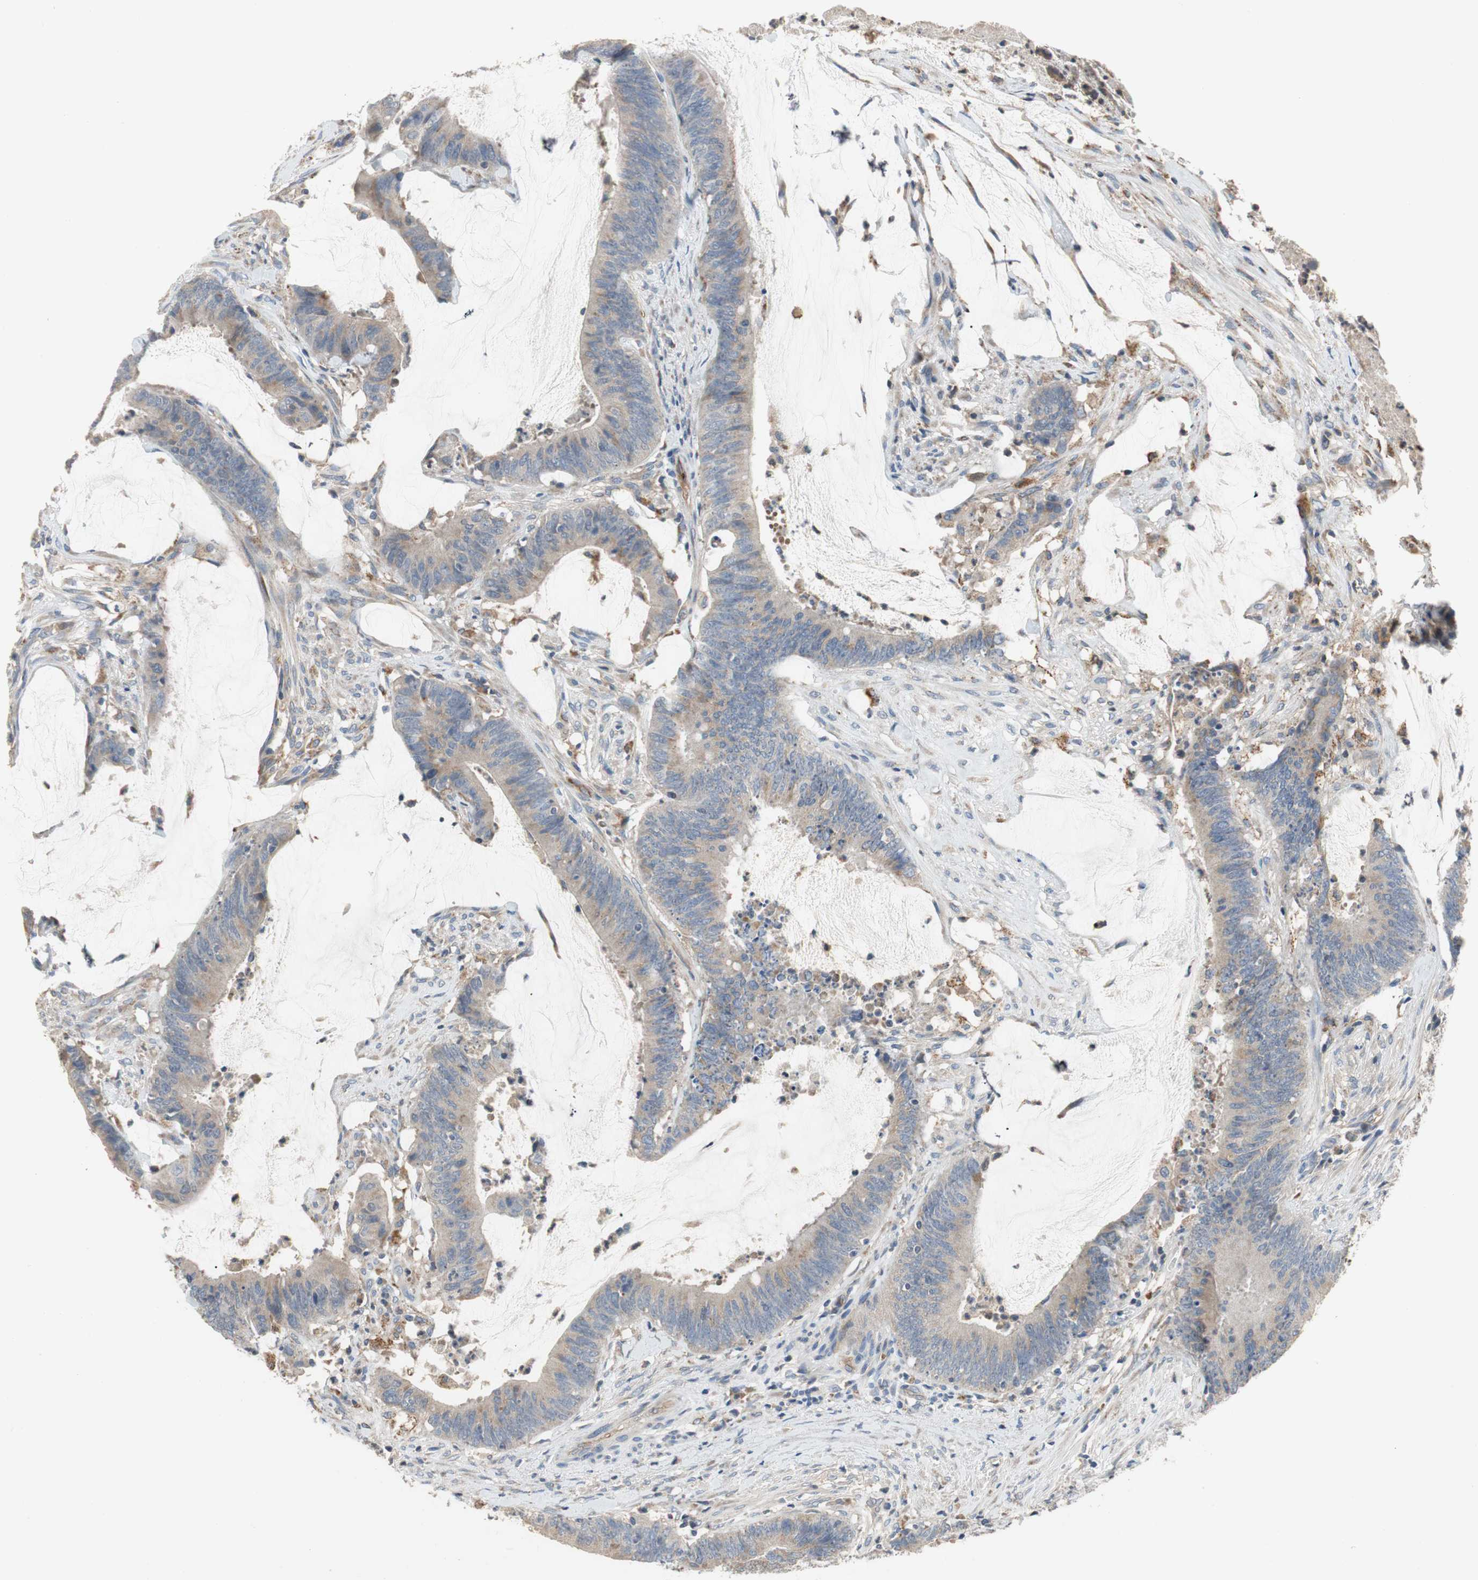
{"staining": {"intensity": "weak", "quantity": "25%-75%", "location": "cytoplasmic/membranous"}, "tissue": "colorectal cancer", "cell_type": "Tumor cells", "image_type": "cancer", "snomed": [{"axis": "morphology", "description": "Adenocarcinoma, NOS"}, {"axis": "topography", "description": "Rectum"}], "caption": "Colorectal cancer stained with DAB (3,3'-diaminobenzidine) IHC shows low levels of weak cytoplasmic/membranous positivity in approximately 25%-75% of tumor cells. (IHC, brightfield microscopy, high magnification).", "gene": "ALPL", "patient": {"sex": "female", "age": 66}}